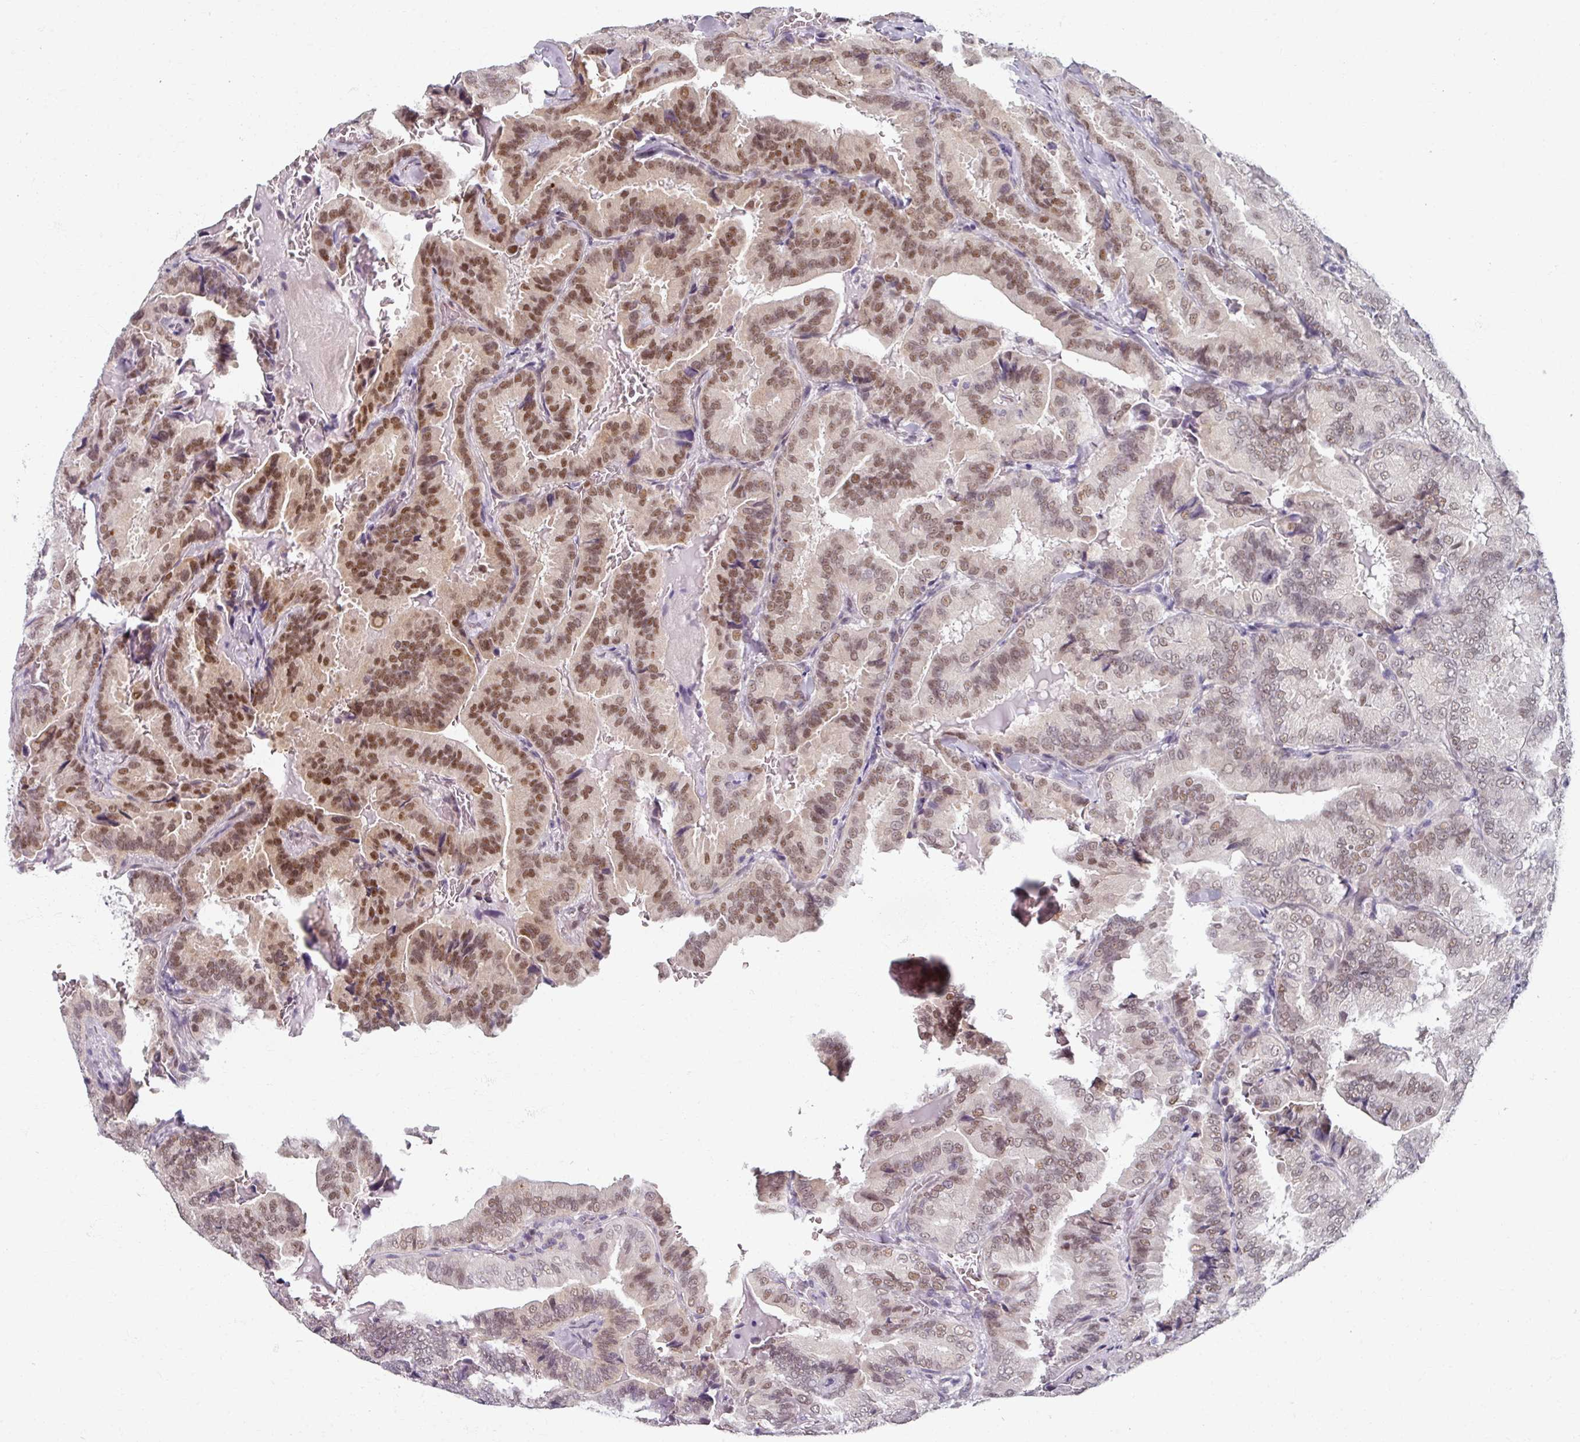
{"staining": {"intensity": "moderate", "quantity": ">75%", "location": "nuclear"}, "tissue": "thyroid cancer", "cell_type": "Tumor cells", "image_type": "cancer", "snomed": [{"axis": "morphology", "description": "Papillary adenocarcinoma, NOS"}, {"axis": "topography", "description": "Thyroid gland"}], "caption": "DAB (3,3'-diaminobenzidine) immunohistochemical staining of thyroid cancer exhibits moderate nuclear protein expression in about >75% of tumor cells. (DAB IHC with brightfield microscopy, high magnification).", "gene": "RIPOR3", "patient": {"sex": "male", "age": 61}}